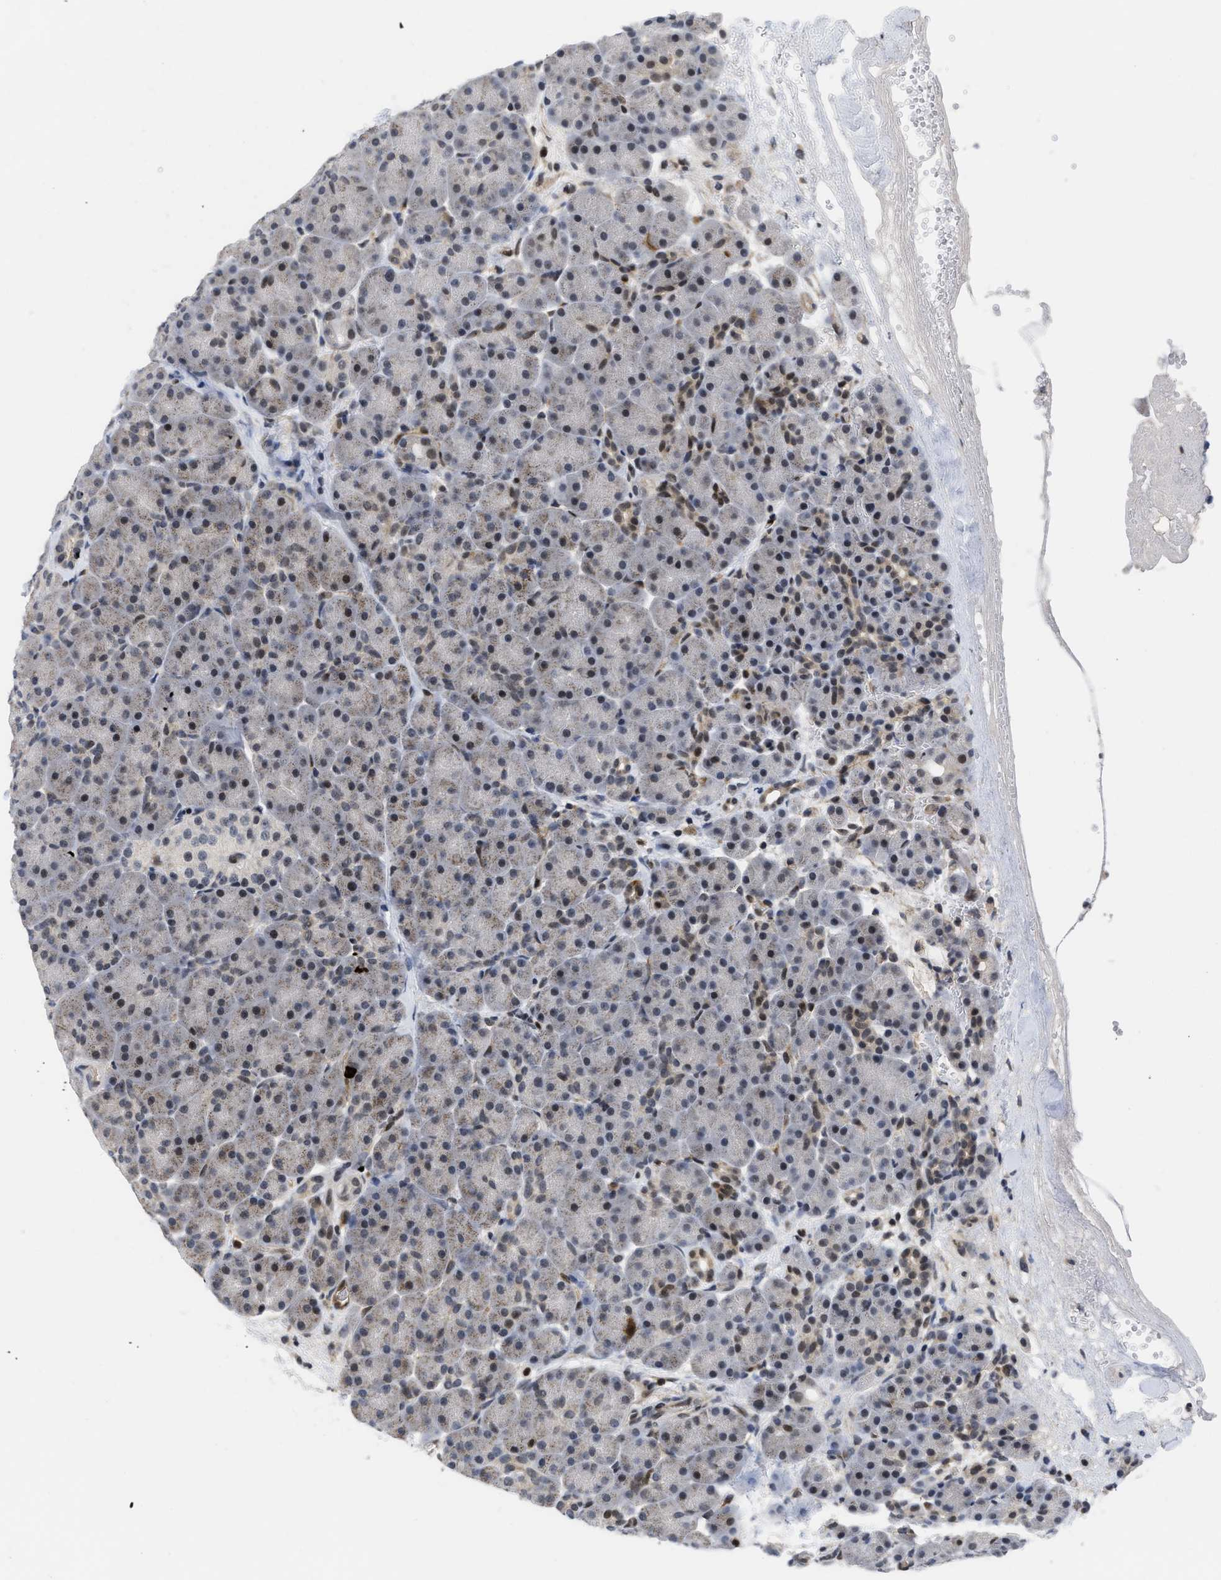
{"staining": {"intensity": "moderate", "quantity": "25%-75%", "location": "nuclear"}, "tissue": "pancreas", "cell_type": "Exocrine glandular cells", "image_type": "normal", "snomed": [{"axis": "morphology", "description": "Normal tissue, NOS"}, {"axis": "topography", "description": "Pancreas"}], "caption": "The image reveals staining of normal pancreas, revealing moderate nuclear protein staining (brown color) within exocrine glandular cells.", "gene": "HIF1A", "patient": {"sex": "male", "age": 66}}